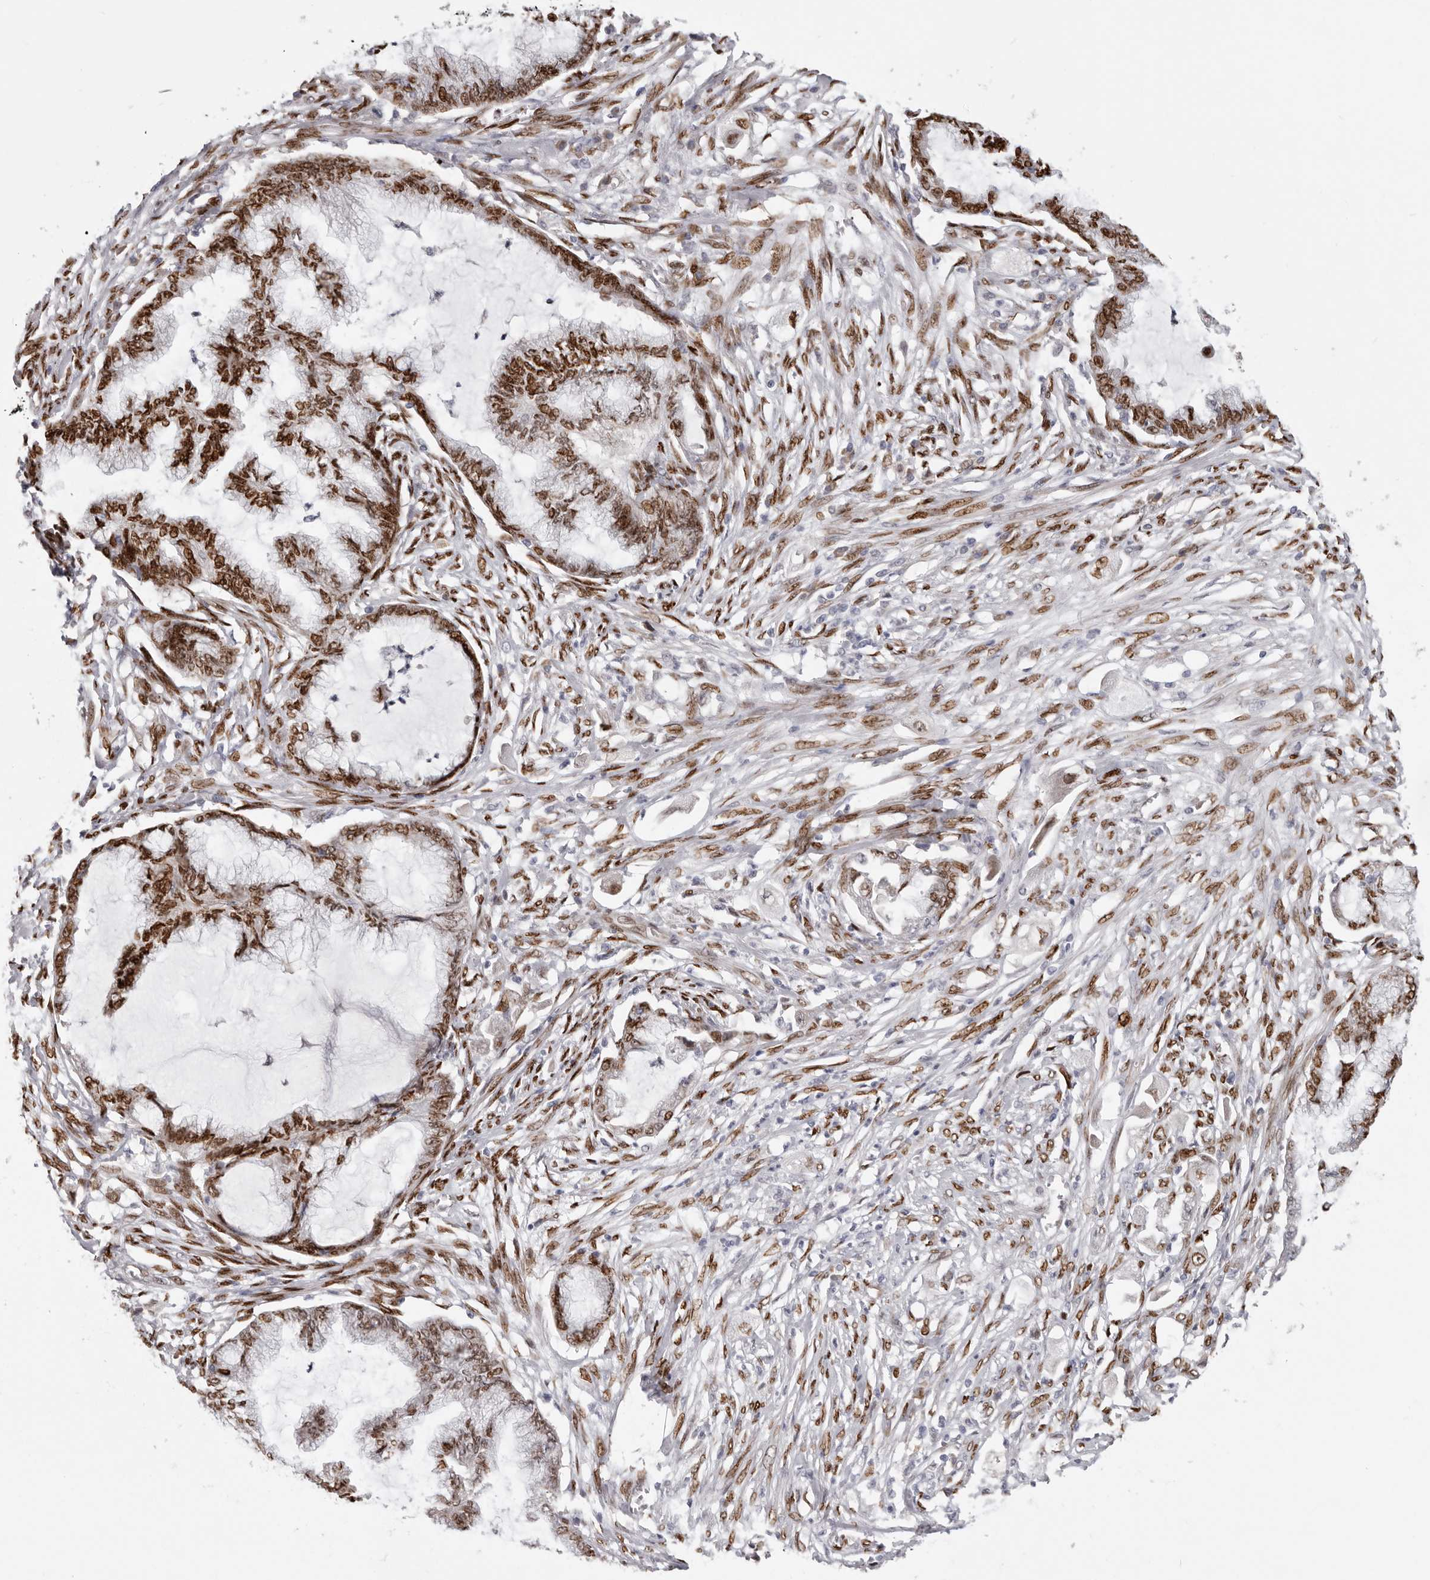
{"staining": {"intensity": "strong", "quantity": ">75%", "location": "nuclear"}, "tissue": "endometrial cancer", "cell_type": "Tumor cells", "image_type": "cancer", "snomed": [{"axis": "morphology", "description": "Adenocarcinoma, NOS"}, {"axis": "topography", "description": "Endometrium"}], "caption": "Human endometrial cancer stained with a protein marker exhibits strong staining in tumor cells.", "gene": "SRP19", "patient": {"sex": "female", "age": 86}}